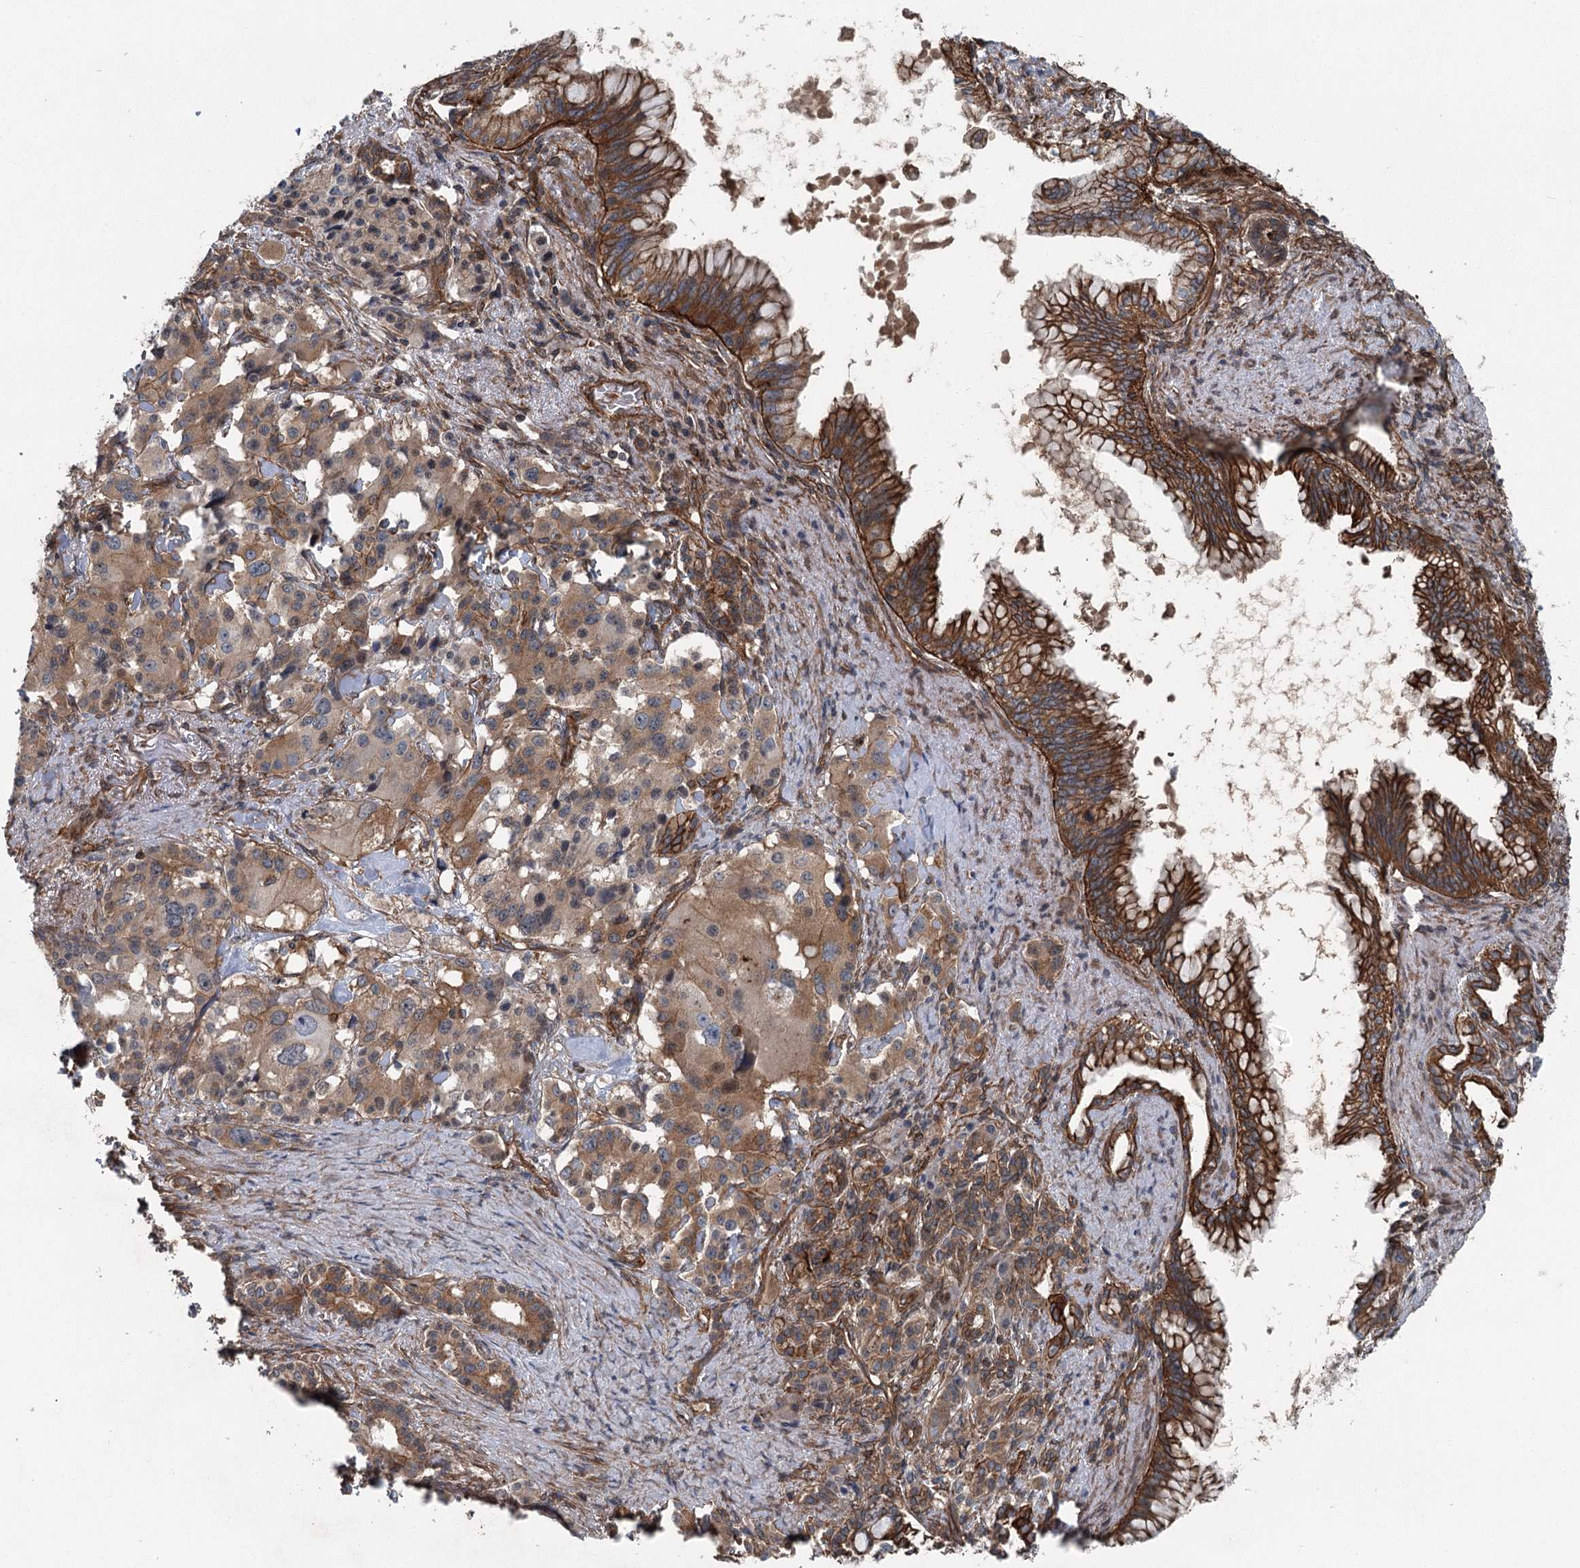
{"staining": {"intensity": "moderate", "quantity": "25%-75%", "location": "cytoplasmic/membranous"}, "tissue": "pancreatic cancer", "cell_type": "Tumor cells", "image_type": "cancer", "snomed": [{"axis": "morphology", "description": "Adenocarcinoma, NOS"}, {"axis": "topography", "description": "Pancreas"}], "caption": "An IHC micrograph of neoplastic tissue is shown. Protein staining in brown labels moderate cytoplasmic/membranous positivity in pancreatic adenocarcinoma within tumor cells. (Brightfield microscopy of DAB IHC at high magnification).", "gene": "IQSEC1", "patient": {"sex": "female", "age": 74}}